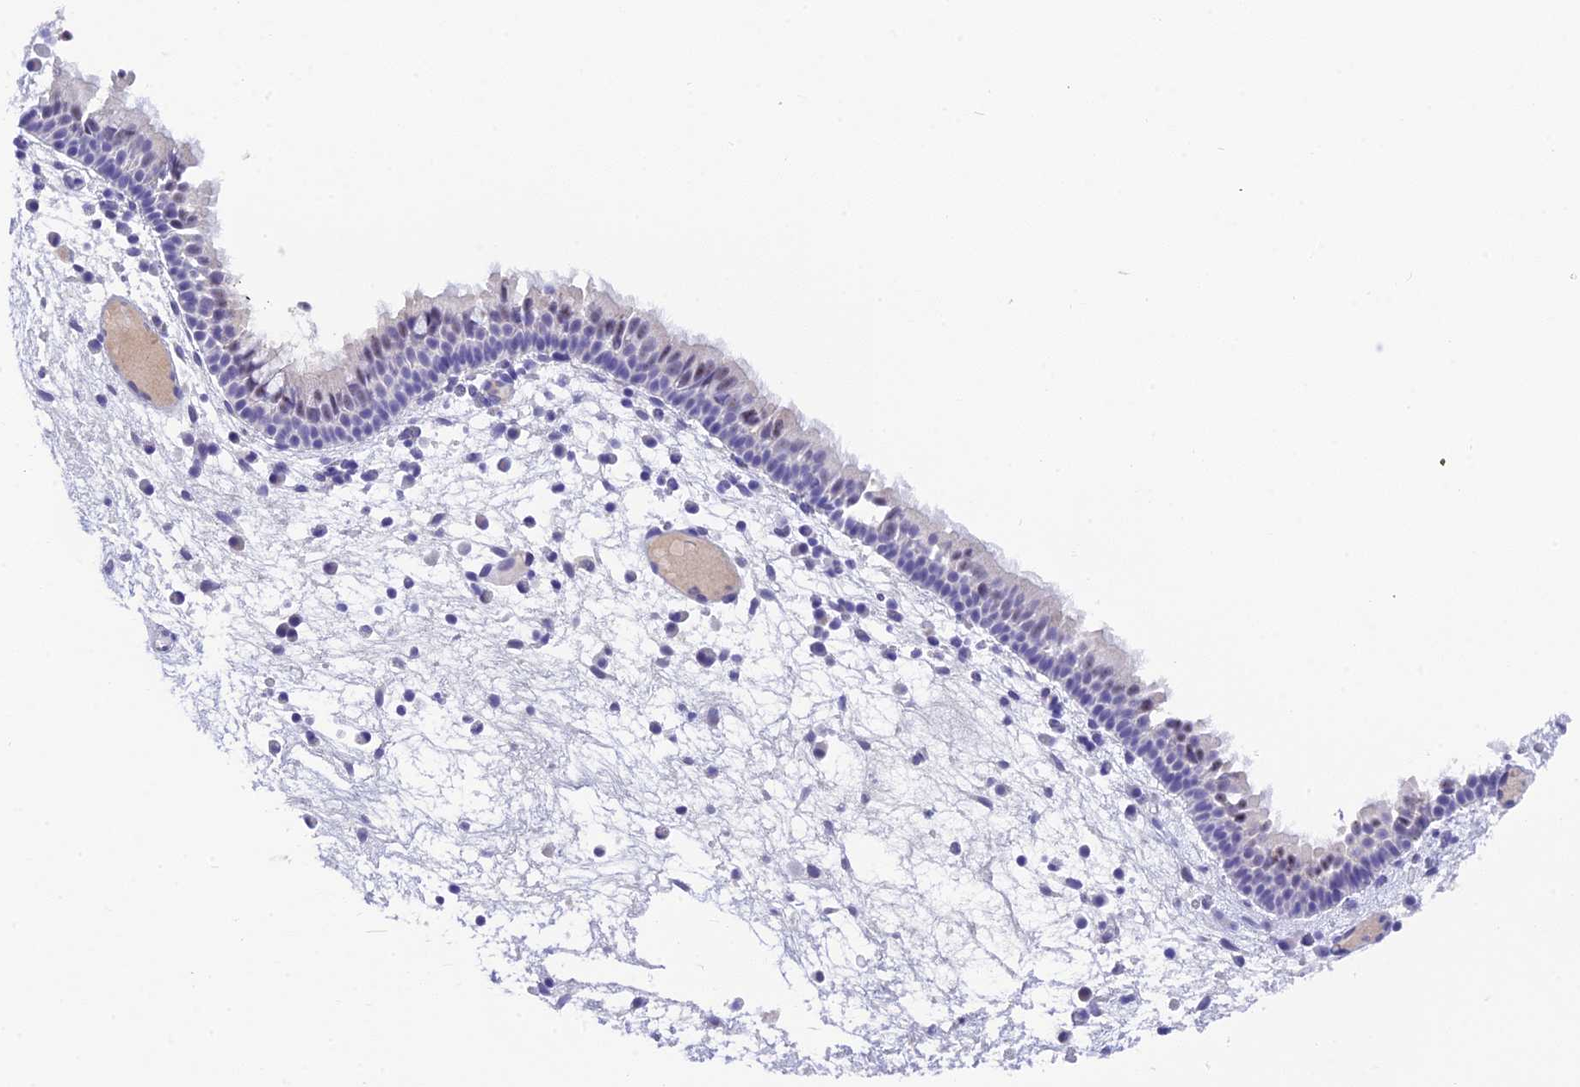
{"staining": {"intensity": "negative", "quantity": "none", "location": "none"}, "tissue": "nasopharynx", "cell_type": "Respiratory epithelial cells", "image_type": "normal", "snomed": [{"axis": "morphology", "description": "Normal tissue, NOS"}, {"axis": "morphology", "description": "Inflammation, NOS"}, {"axis": "morphology", "description": "Malignant melanoma, Metastatic site"}, {"axis": "topography", "description": "Nasopharynx"}], "caption": "Protein analysis of unremarkable nasopharynx exhibits no significant expression in respiratory epithelial cells. The staining is performed using DAB (3,3'-diaminobenzidine) brown chromogen with nuclei counter-stained in using hematoxylin.", "gene": "KDELR3", "patient": {"sex": "male", "age": 70}}